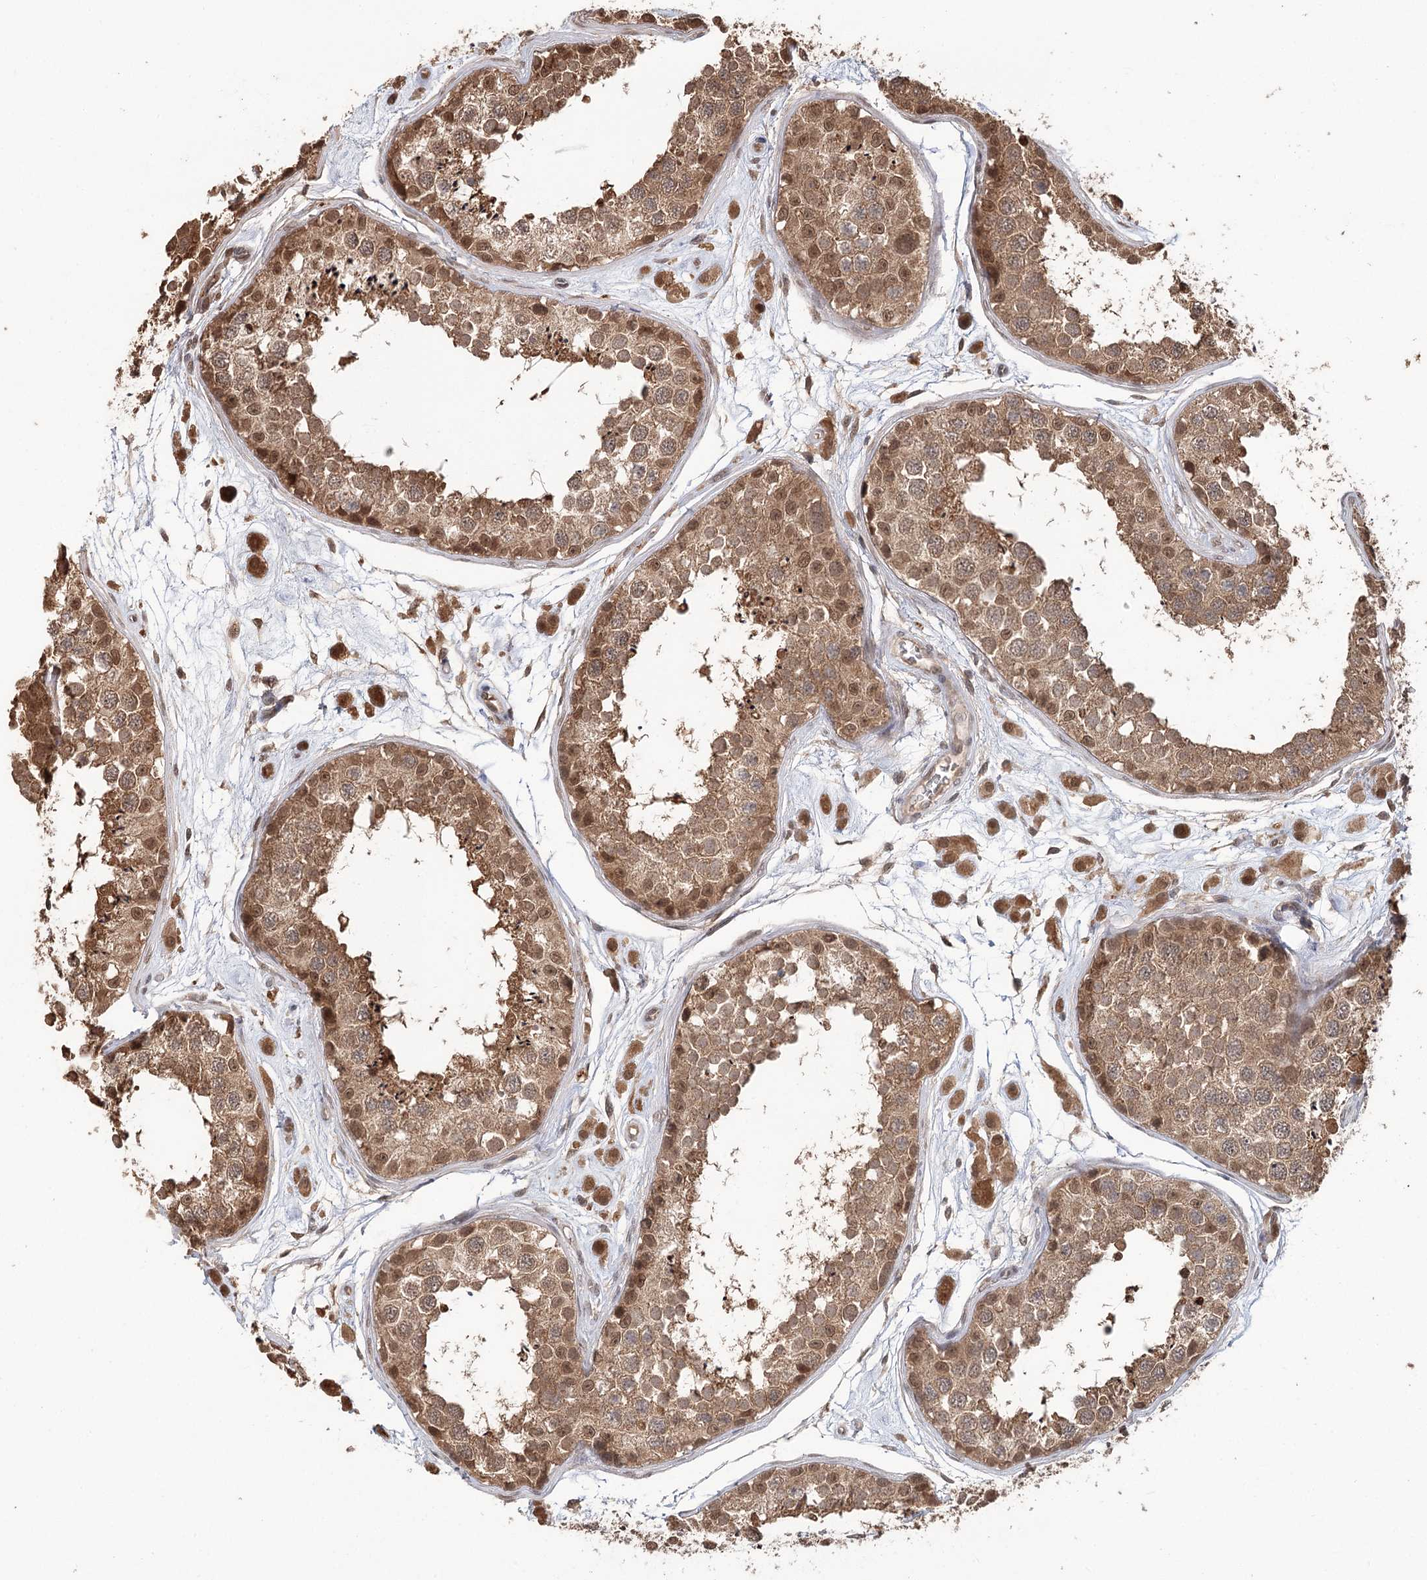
{"staining": {"intensity": "moderate", "quantity": ">75%", "location": "cytoplasmic/membranous,nuclear"}, "tissue": "testis", "cell_type": "Cells in seminiferous ducts", "image_type": "normal", "snomed": [{"axis": "morphology", "description": "Normal tissue, NOS"}, {"axis": "topography", "description": "Testis"}], "caption": "This is an image of immunohistochemistry (IHC) staining of normal testis, which shows moderate expression in the cytoplasmic/membranous,nuclear of cells in seminiferous ducts.", "gene": "N6AMT1", "patient": {"sex": "male", "age": 25}}